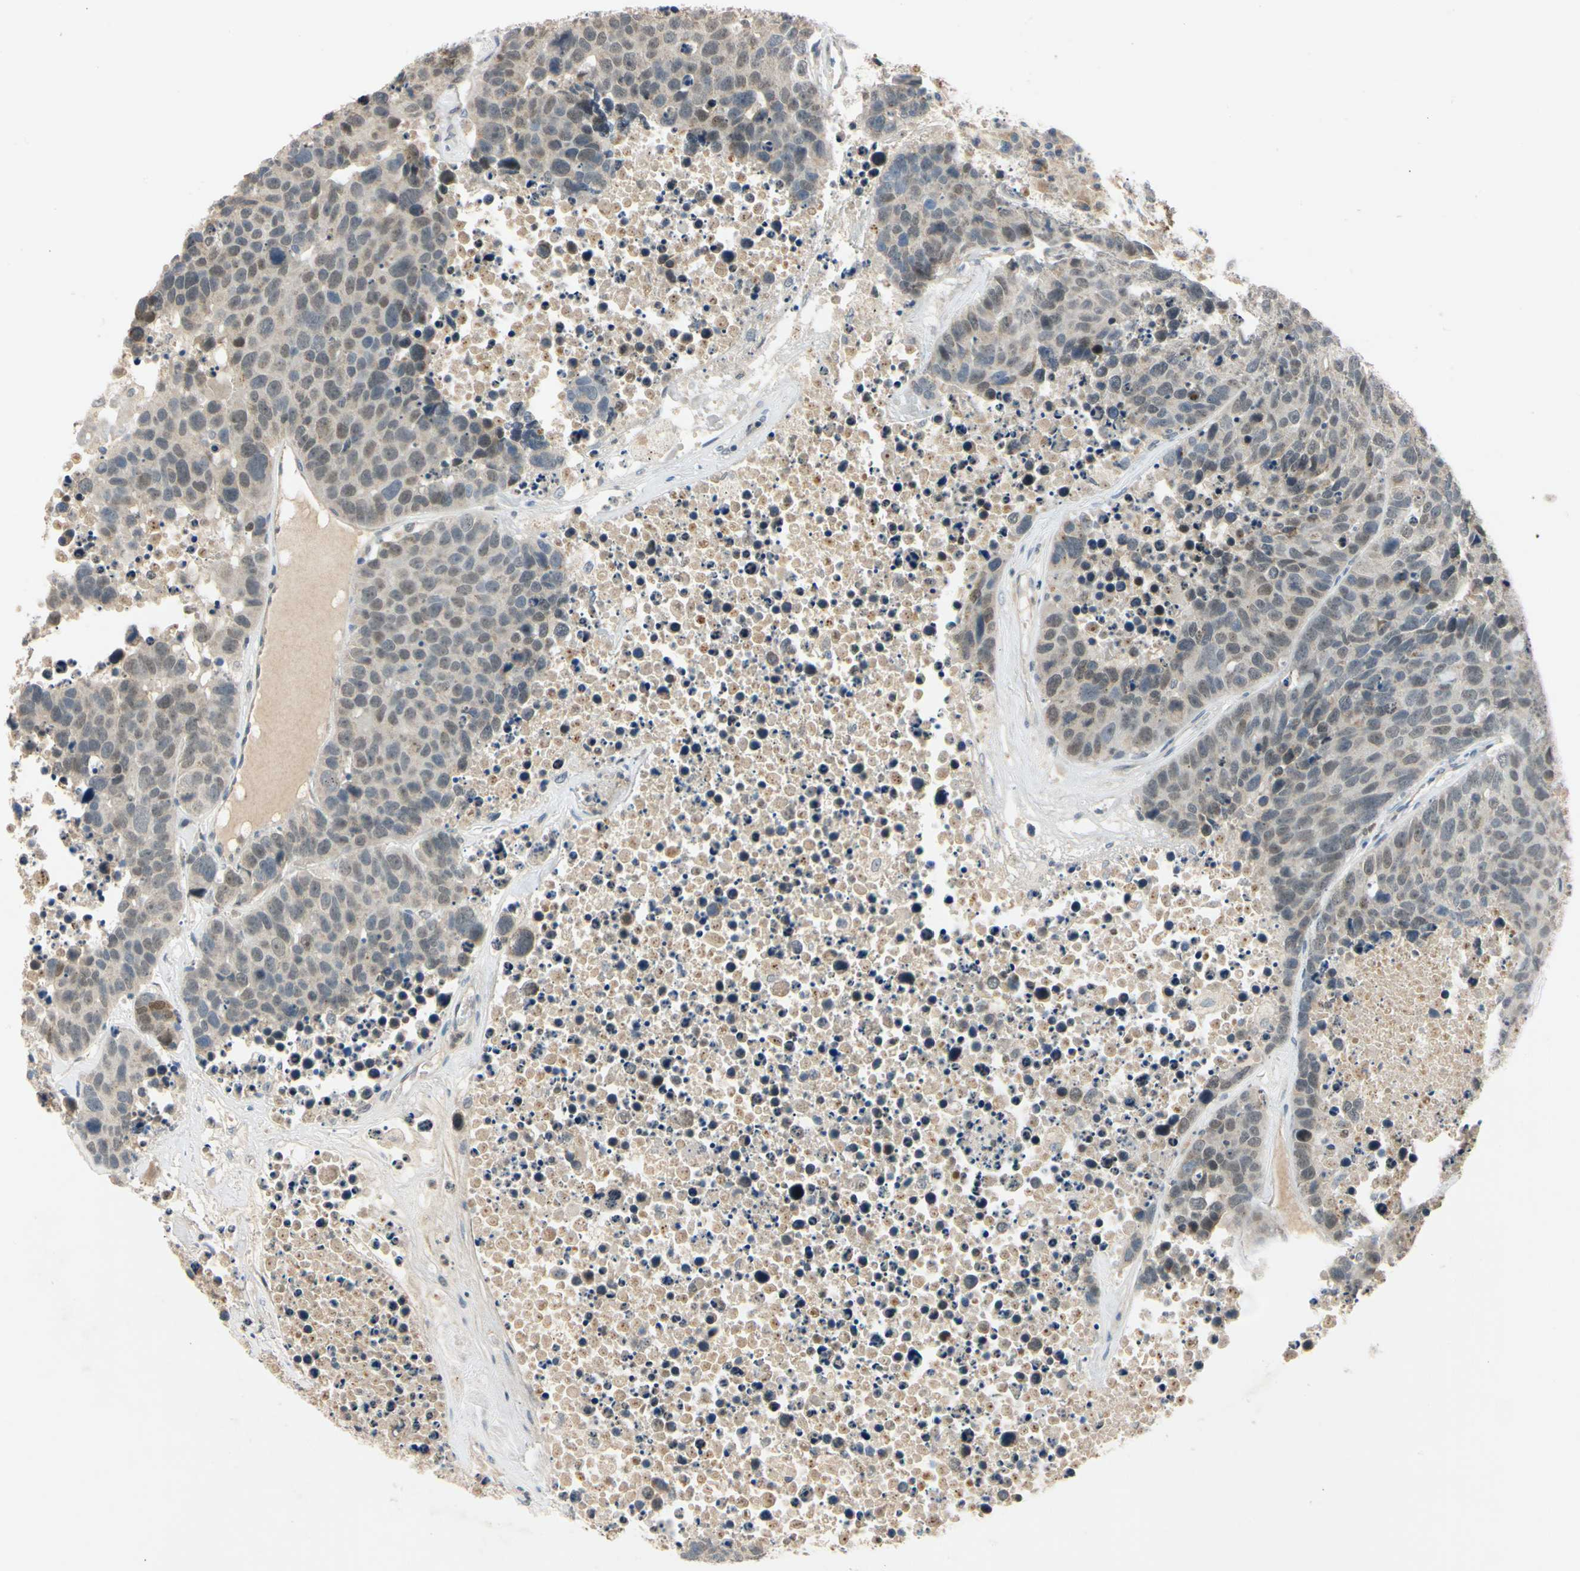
{"staining": {"intensity": "weak", "quantity": "<25%", "location": "nuclear"}, "tissue": "carcinoid", "cell_type": "Tumor cells", "image_type": "cancer", "snomed": [{"axis": "morphology", "description": "Carcinoid, malignant, NOS"}, {"axis": "topography", "description": "Lung"}], "caption": "Immunohistochemistry photomicrograph of carcinoid stained for a protein (brown), which exhibits no expression in tumor cells.", "gene": "RIOX2", "patient": {"sex": "male", "age": 60}}